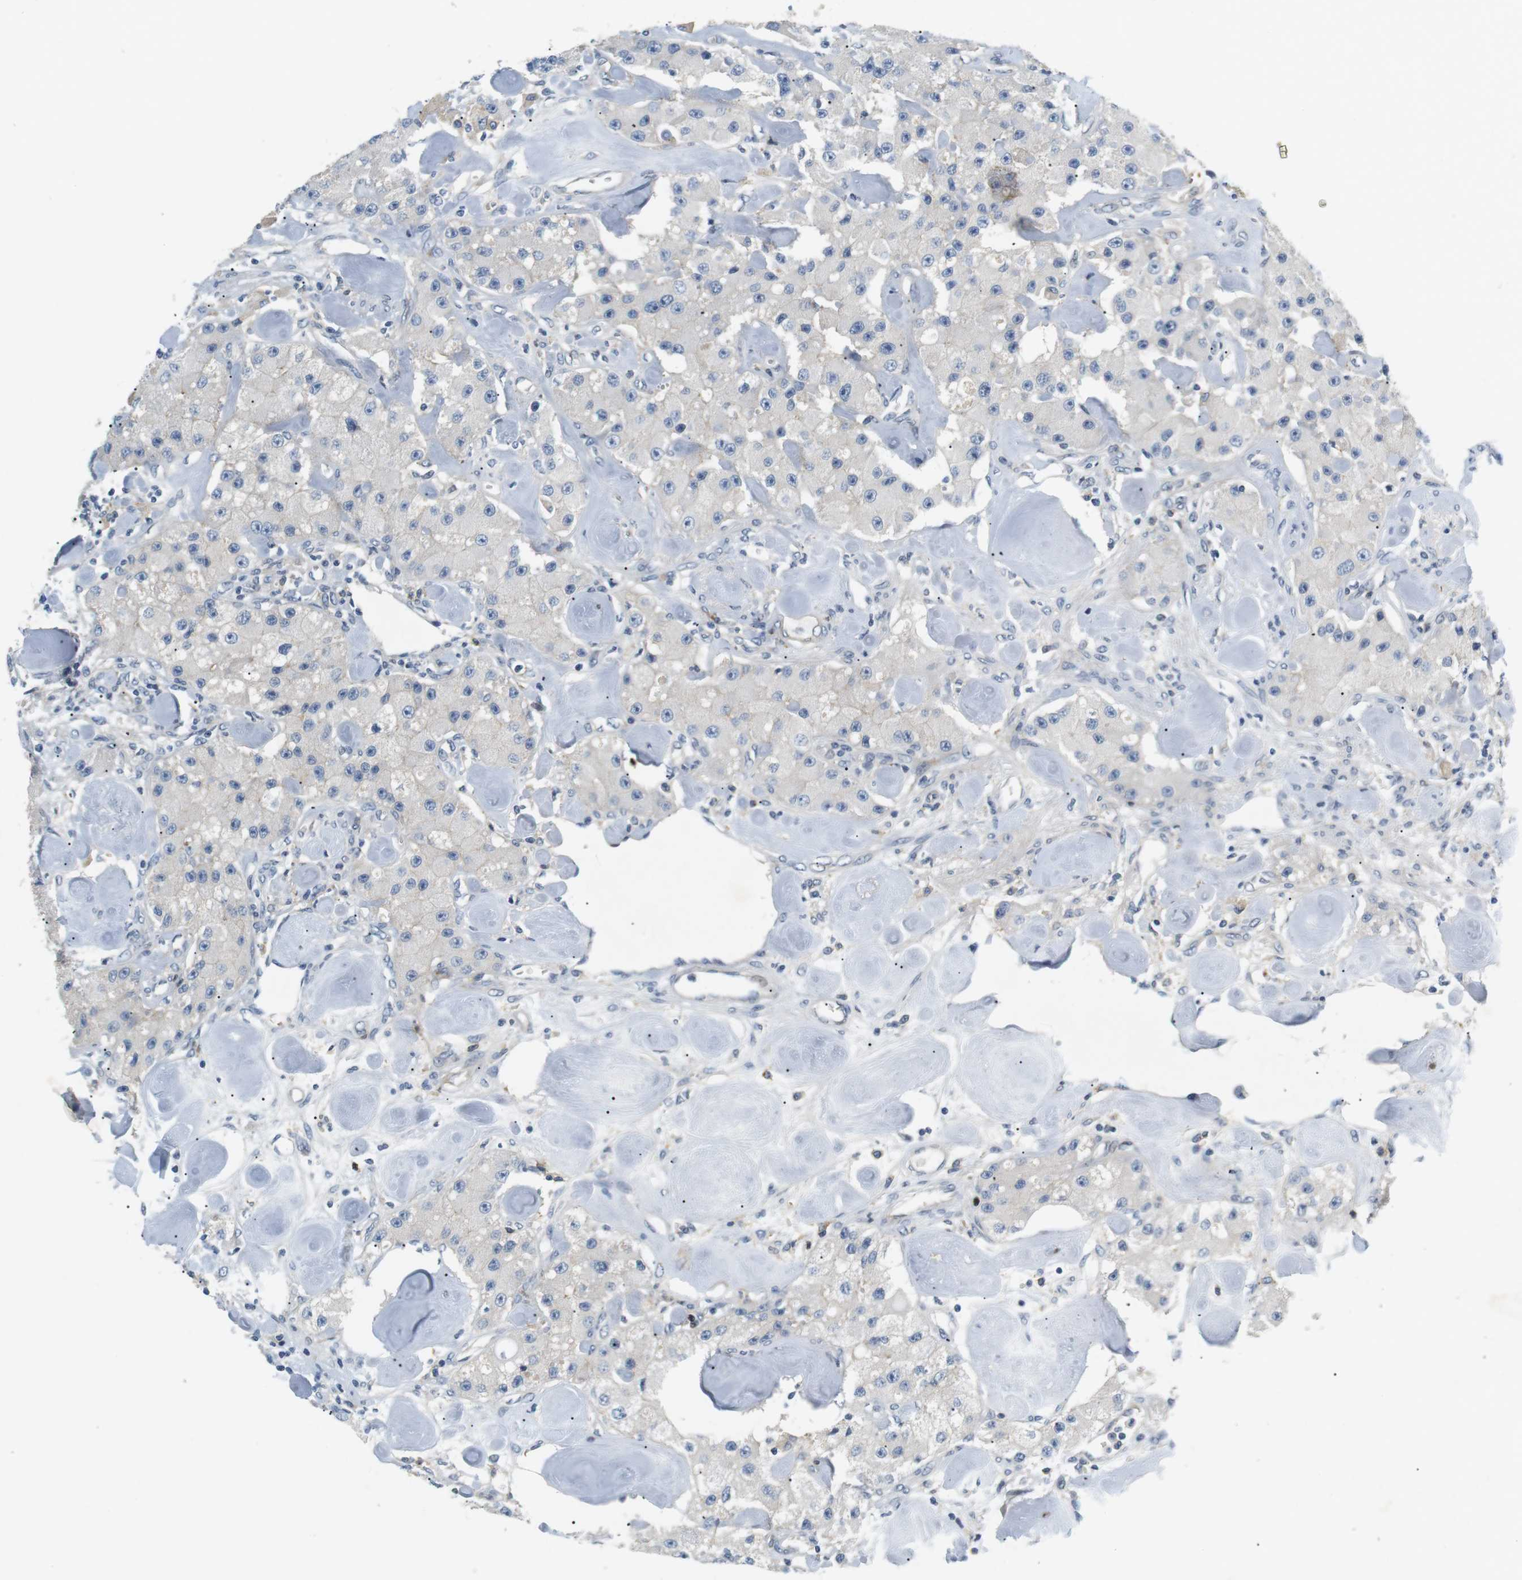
{"staining": {"intensity": "negative", "quantity": "none", "location": "none"}, "tissue": "carcinoid", "cell_type": "Tumor cells", "image_type": "cancer", "snomed": [{"axis": "morphology", "description": "Carcinoid, malignant, NOS"}, {"axis": "topography", "description": "Pancreas"}], "caption": "A high-resolution image shows IHC staining of malignant carcinoid, which displays no significant positivity in tumor cells.", "gene": "SLC30A1", "patient": {"sex": "male", "age": 41}}